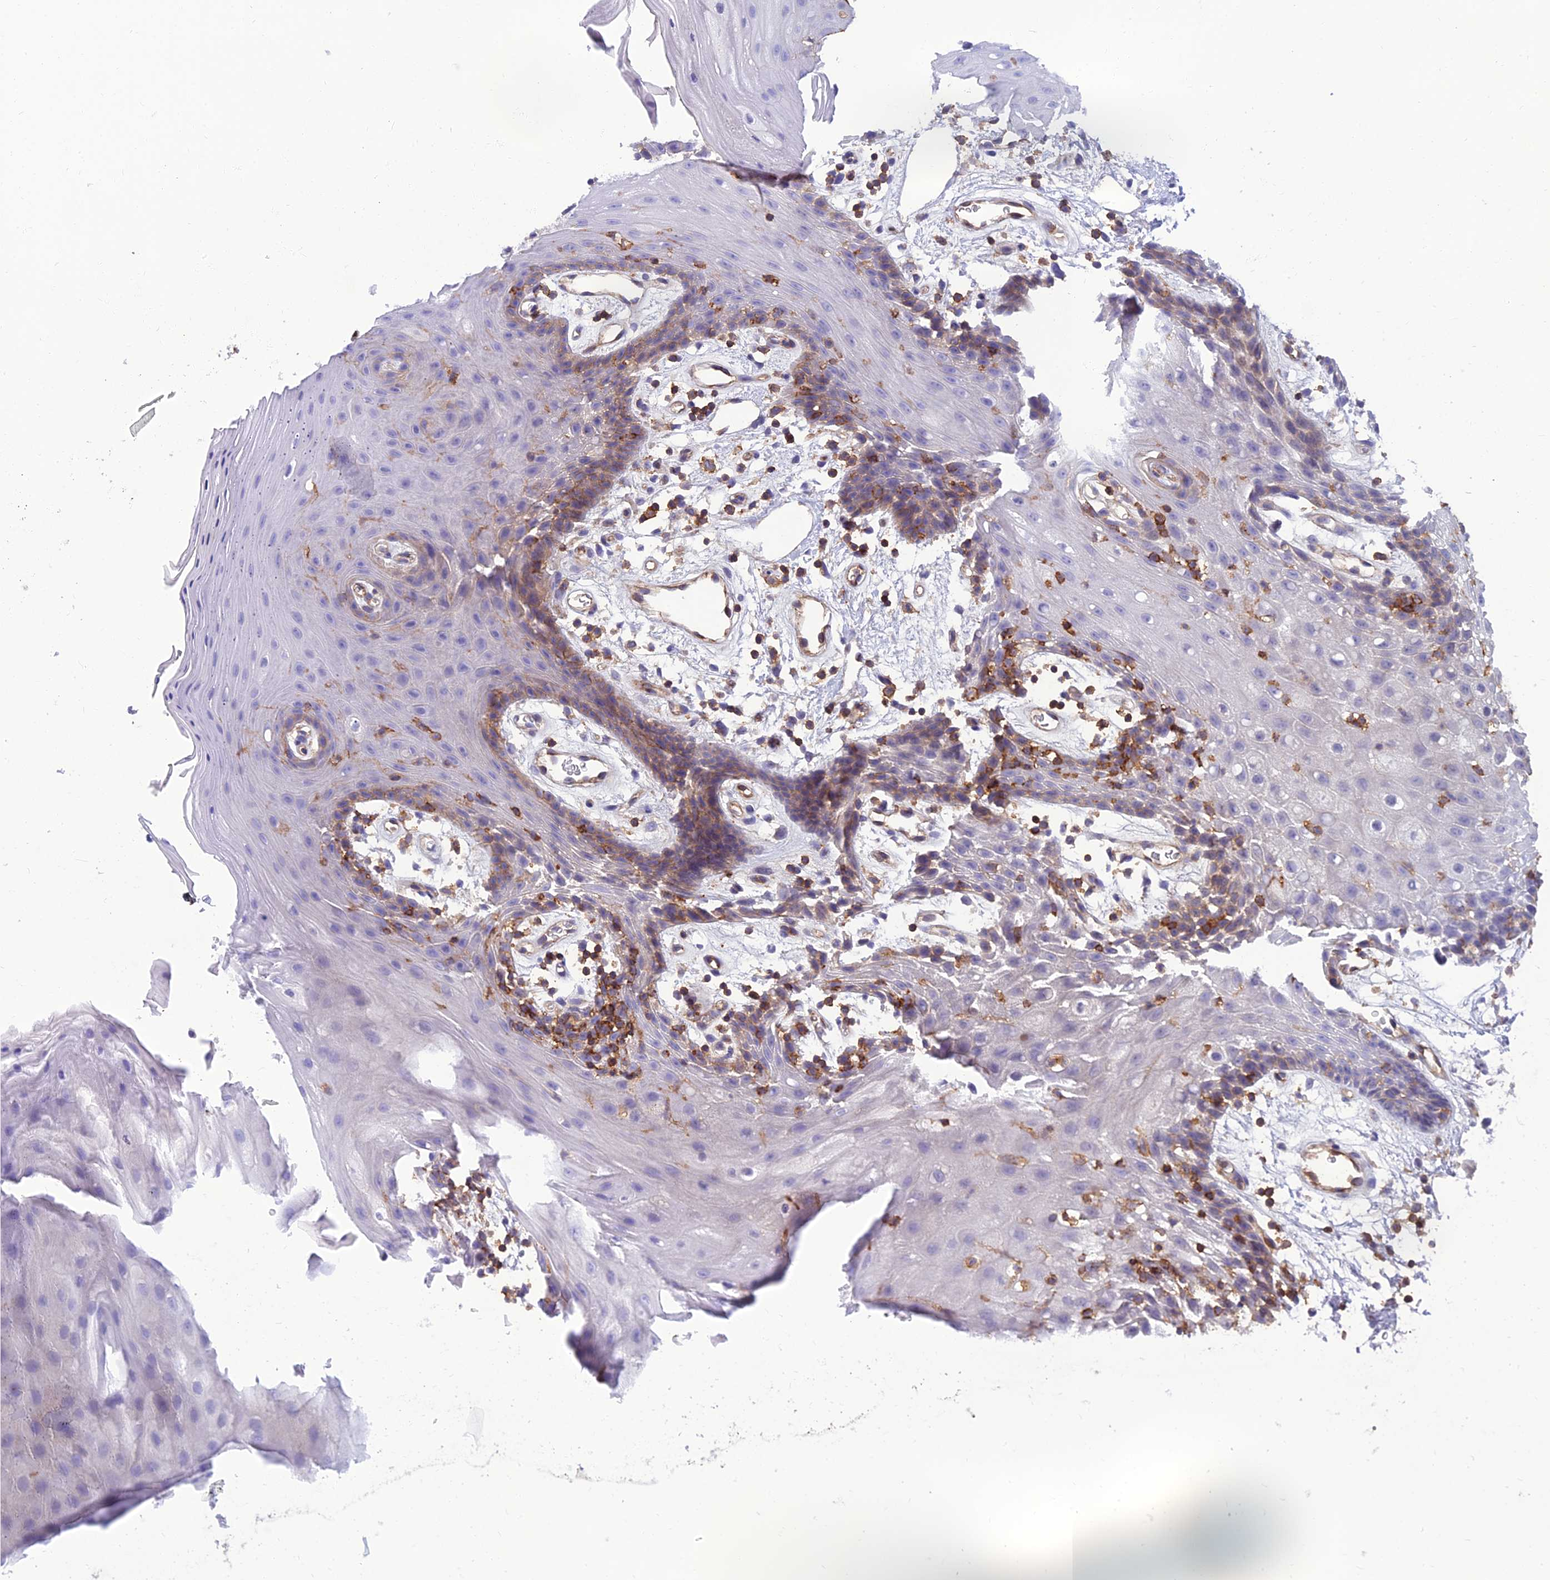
{"staining": {"intensity": "weak", "quantity": "<25%", "location": "cytoplasmic/membranous"}, "tissue": "oral mucosa", "cell_type": "Squamous epithelial cells", "image_type": "normal", "snomed": [{"axis": "morphology", "description": "Normal tissue, NOS"}, {"axis": "topography", "description": "Oral tissue"}, {"axis": "topography", "description": "Tounge, NOS"}], "caption": "IHC micrograph of unremarkable human oral mucosa stained for a protein (brown), which demonstrates no staining in squamous epithelial cells. (Brightfield microscopy of DAB (3,3'-diaminobenzidine) immunohistochemistry at high magnification).", "gene": "PPP1R18", "patient": {"sex": "female", "age": 59}}